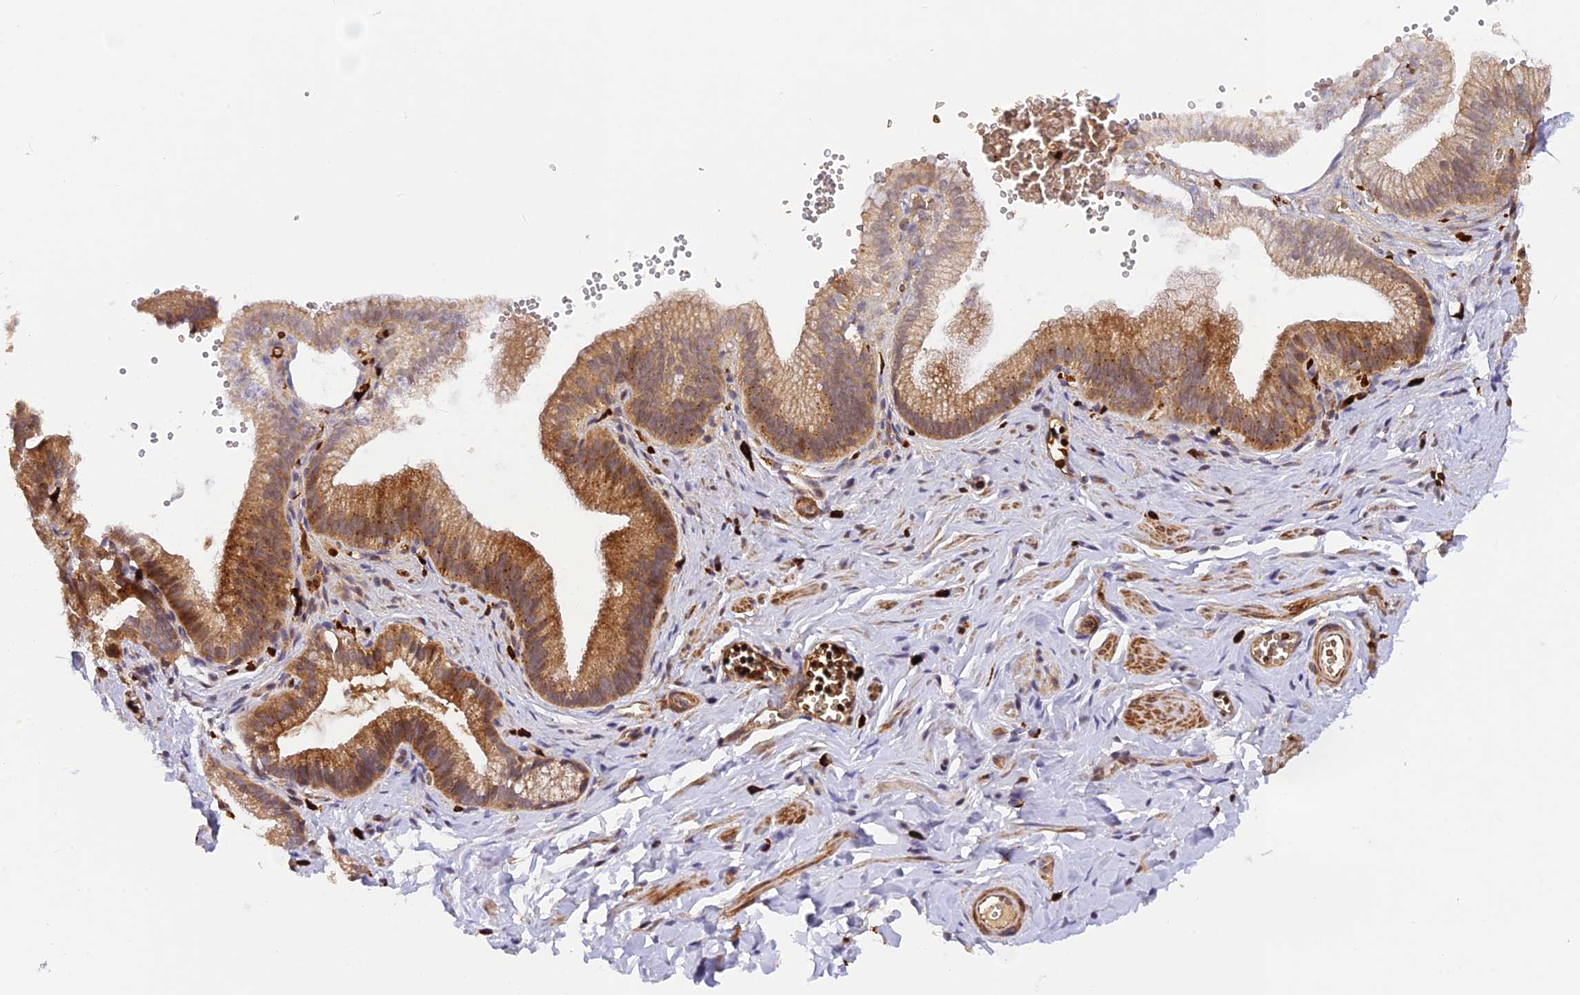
{"staining": {"intensity": "negative", "quantity": "none", "location": "none"}, "tissue": "adipose tissue", "cell_type": "Adipocytes", "image_type": "normal", "snomed": [{"axis": "morphology", "description": "Normal tissue, NOS"}, {"axis": "topography", "description": "Gallbladder"}, {"axis": "topography", "description": "Peripheral nerve tissue"}], "caption": "Immunohistochemistry (IHC) micrograph of unremarkable human adipose tissue stained for a protein (brown), which reveals no staining in adipocytes.", "gene": "WDFY4", "patient": {"sex": "male", "age": 38}}